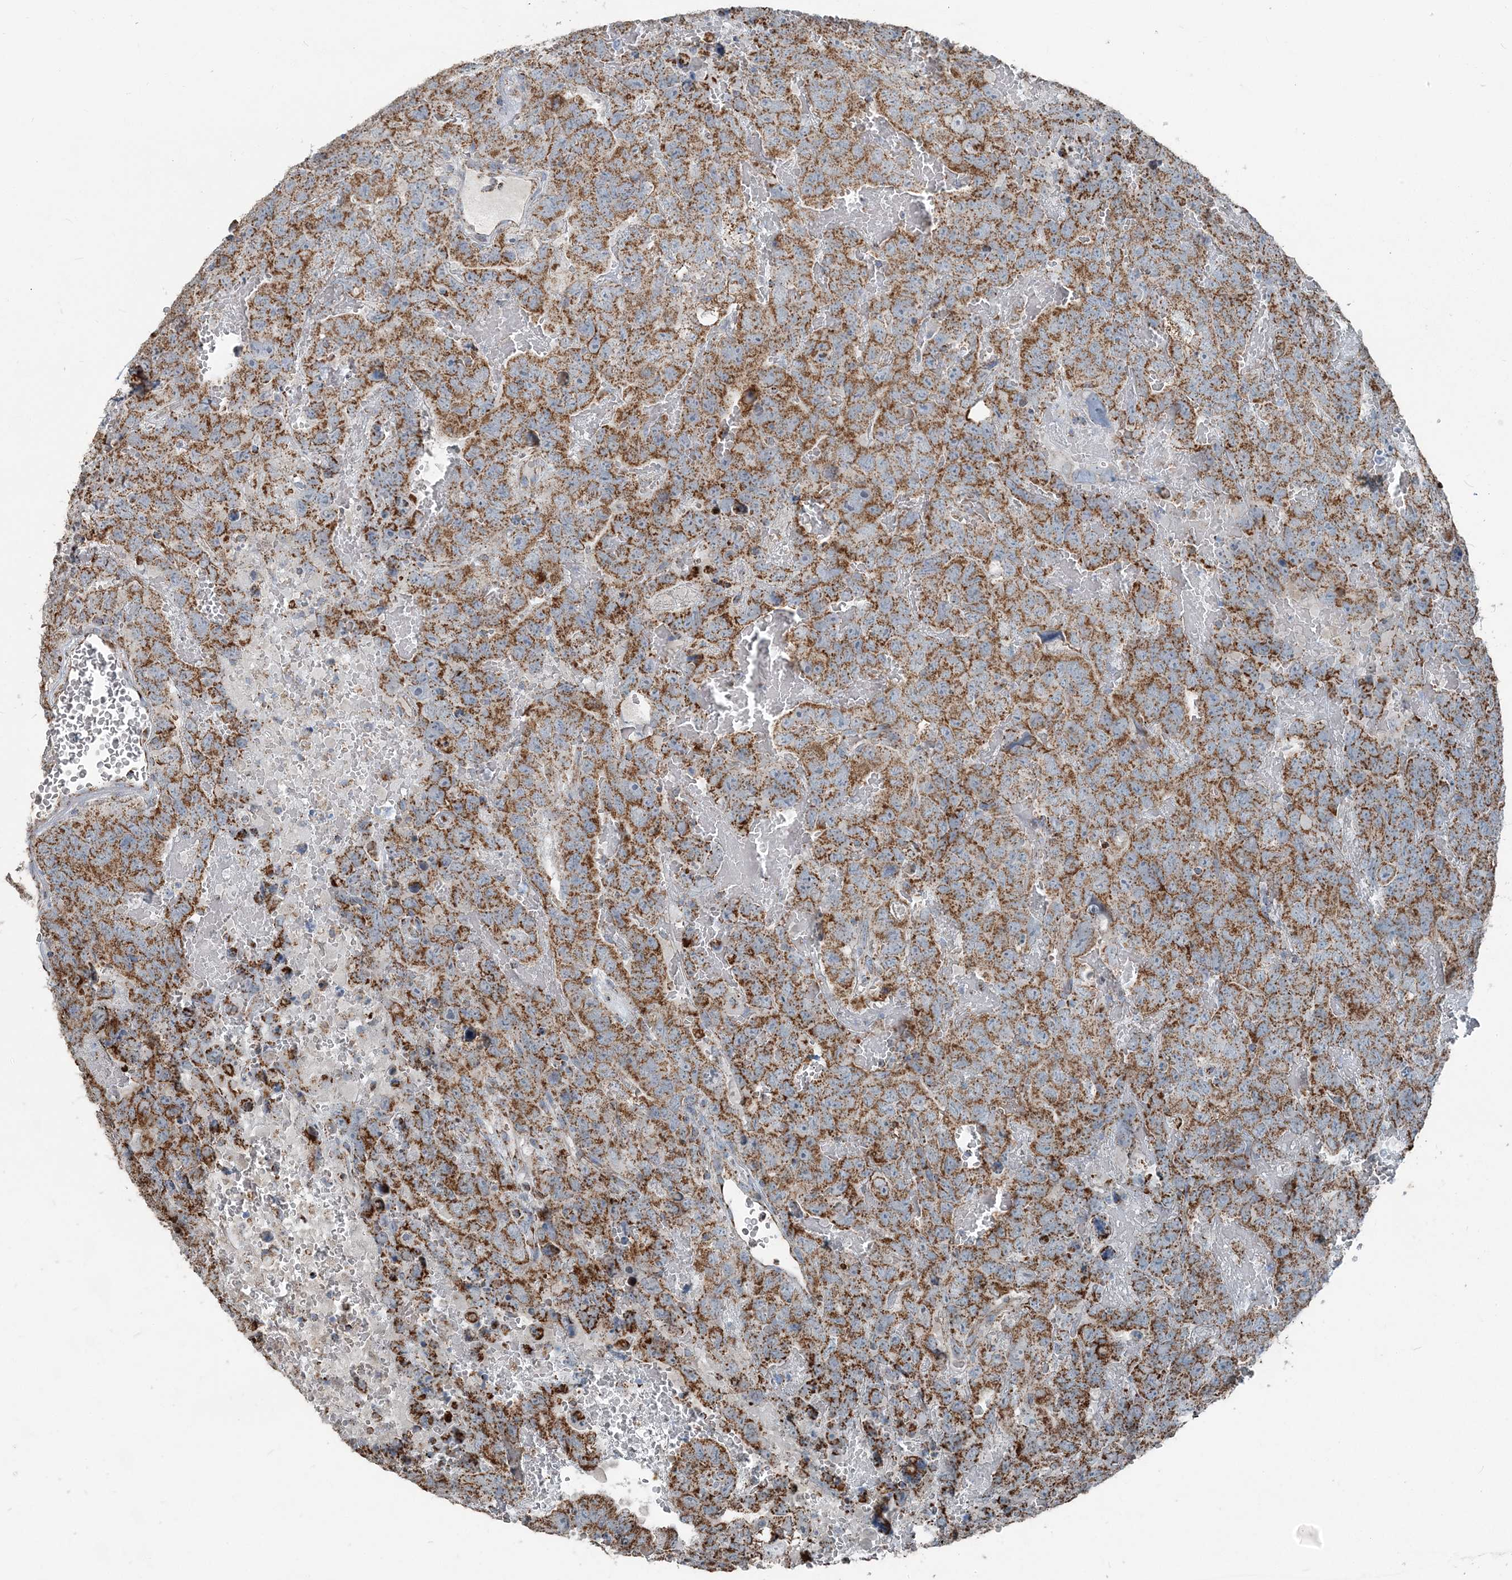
{"staining": {"intensity": "moderate", "quantity": ">75%", "location": "cytoplasmic/membranous"}, "tissue": "testis cancer", "cell_type": "Tumor cells", "image_type": "cancer", "snomed": [{"axis": "morphology", "description": "Carcinoma, Embryonal, NOS"}, {"axis": "topography", "description": "Testis"}], "caption": "A micrograph showing moderate cytoplasmic/membranous expression in approximately >75% of tumor cells in testis cancer, as visualized by brown immunohistochemical staining.", "gene": "SUCLG1", "patient": {"sex": "male", "age": 45}}